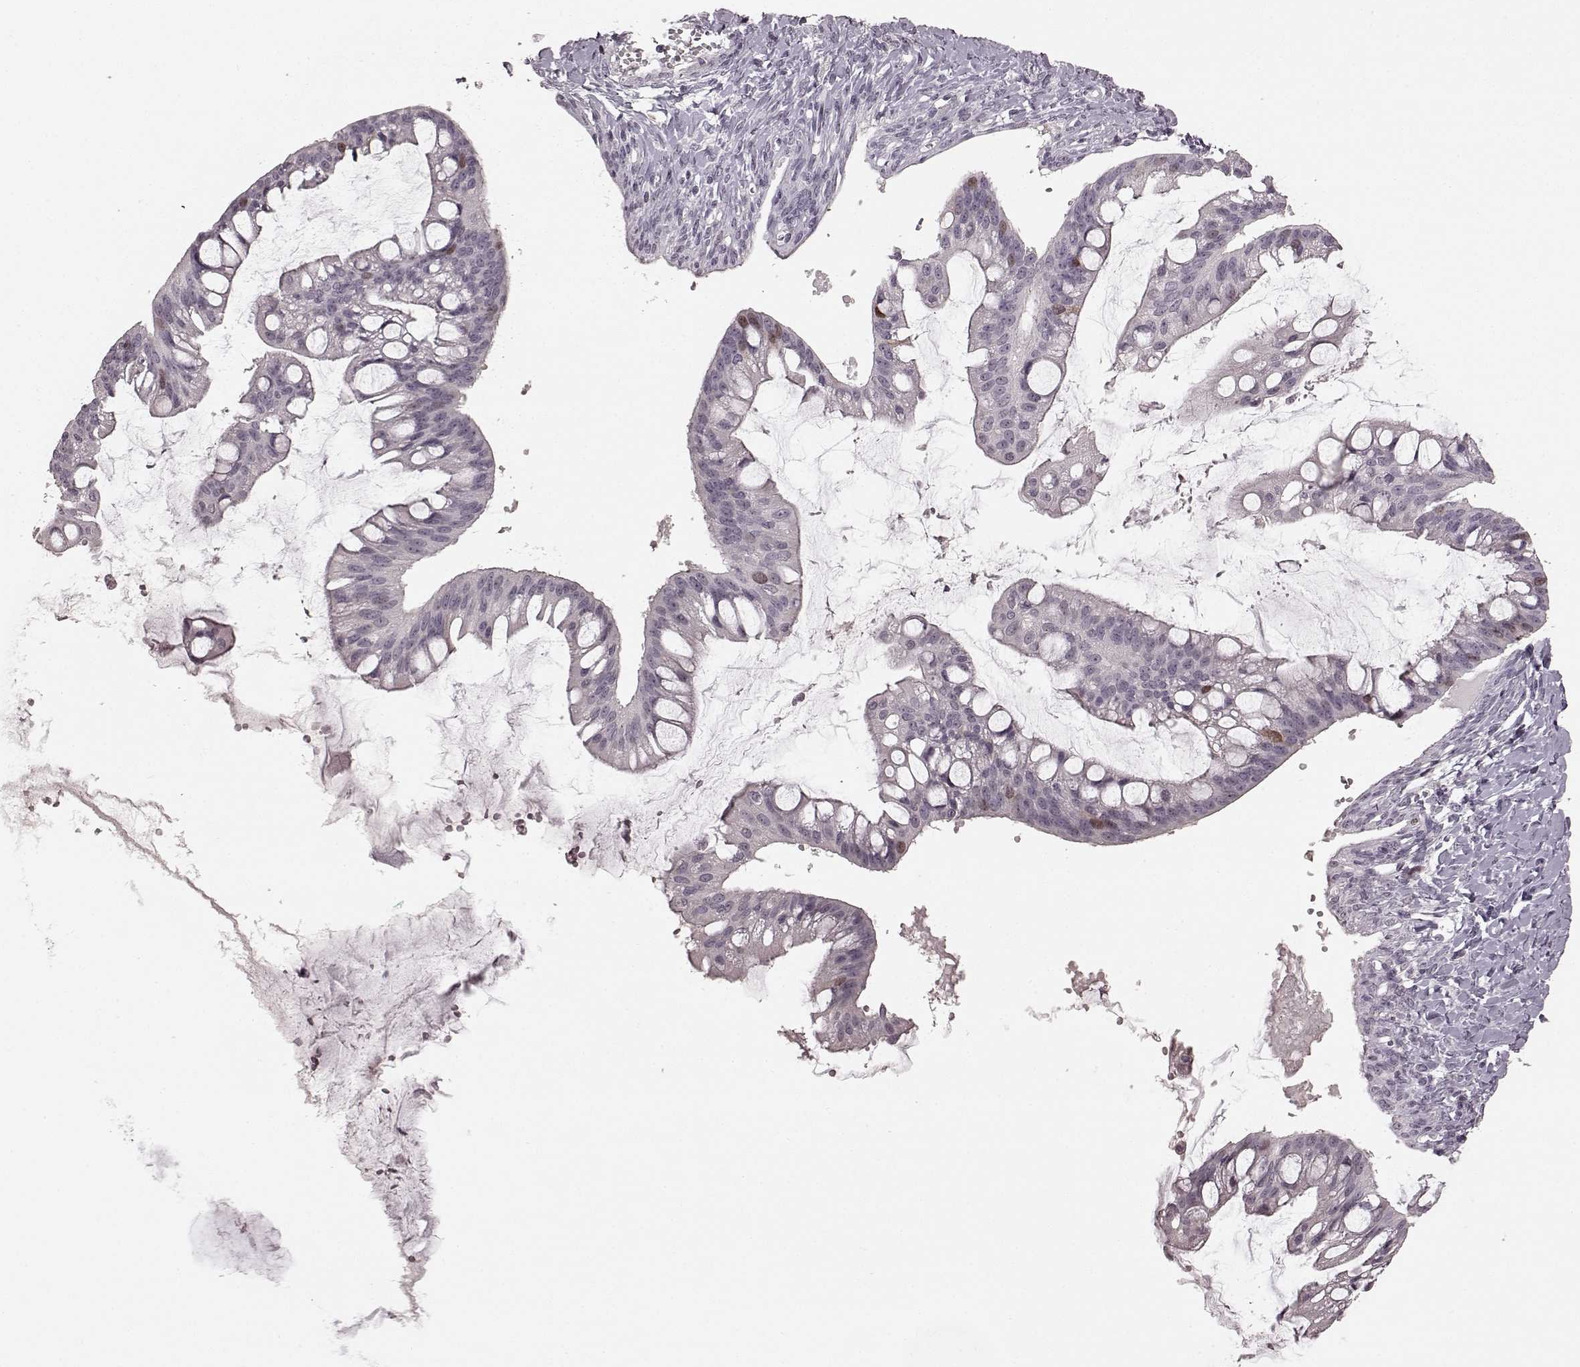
{"staining": {"intensity": "moderate", "quantity": "<25%", "location": "nuclear"}, "tissue": "ovarian cancer", "cell_type": "Tumor cells", "image_type": "cancer", "snomed": [{"axis": "morphology", "description": "Cystadenocarcinoma, mucinous, NOS"}, {"axis": "topography", "description": "Ovary"}], "caption": "Immunohistochemistry micrograph of human mucinous cystadenocarcinoma (ovarian) stained for a protein (brown), which exhibits low levels of moderate nuclear positivity in about <25% of tumor cells.", "gene": "CCNA2", "patient": {"sex": "female", "age": 73}}